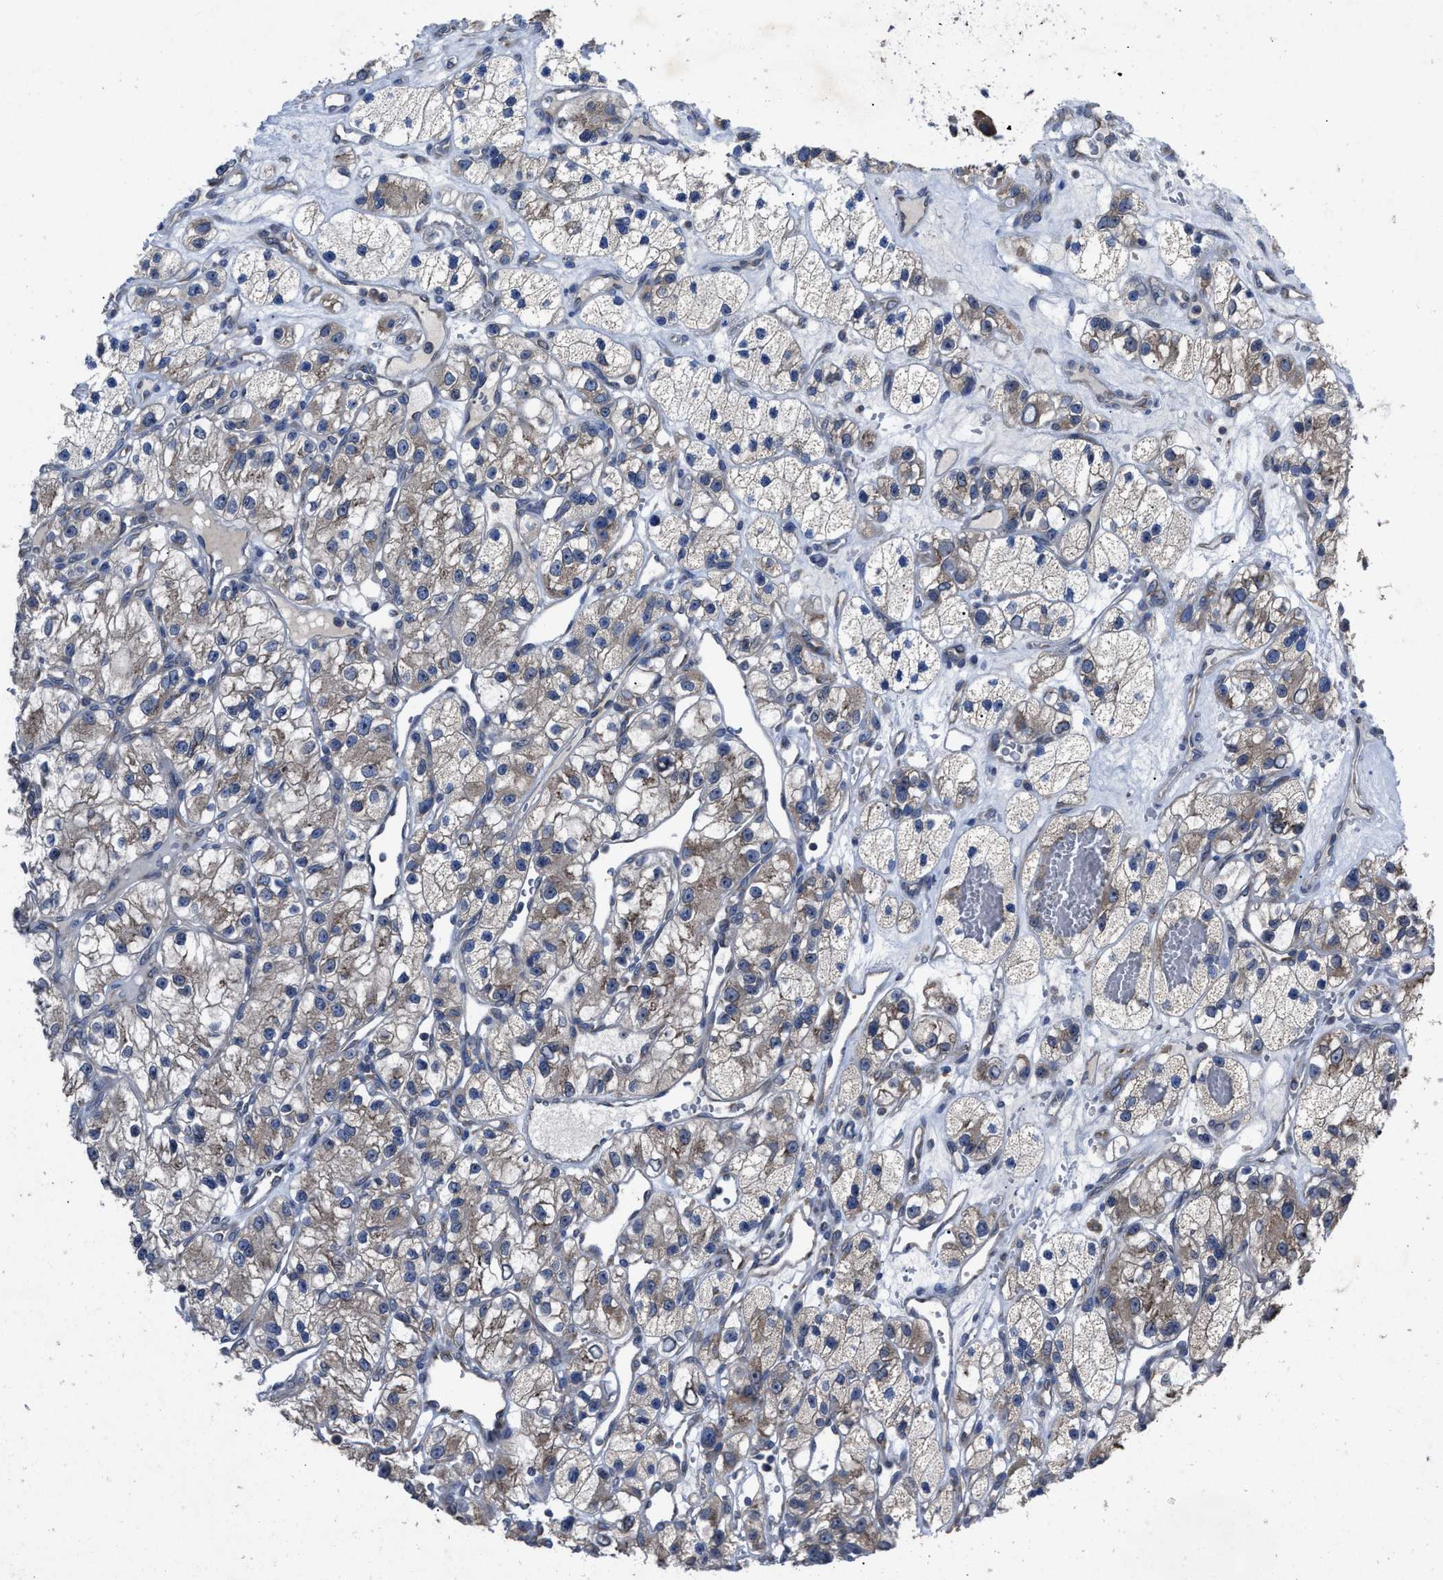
{"staining": {"intensity": "weak", "quantity": ">75%", "location": "cytoplasmic/membranous"}, "tissue": "renal cancer", "cell_type": "Tumor cells", "image_type": "cancer", "snomed": [{"axis": "morphology", "description": "Adenocarcinoma, NOS"}, {"axis": "topography", "description": "Kidney"}], "caption": "The histopathology image shows a brown stain indicating the presence of a protein in the cytoplasmic/membranous of tumor cells in adenocarcinoma (renal). Nuclei are stained in blue.", "gene": "UPF1", "patient": {"sex": "female", "age": 57}}